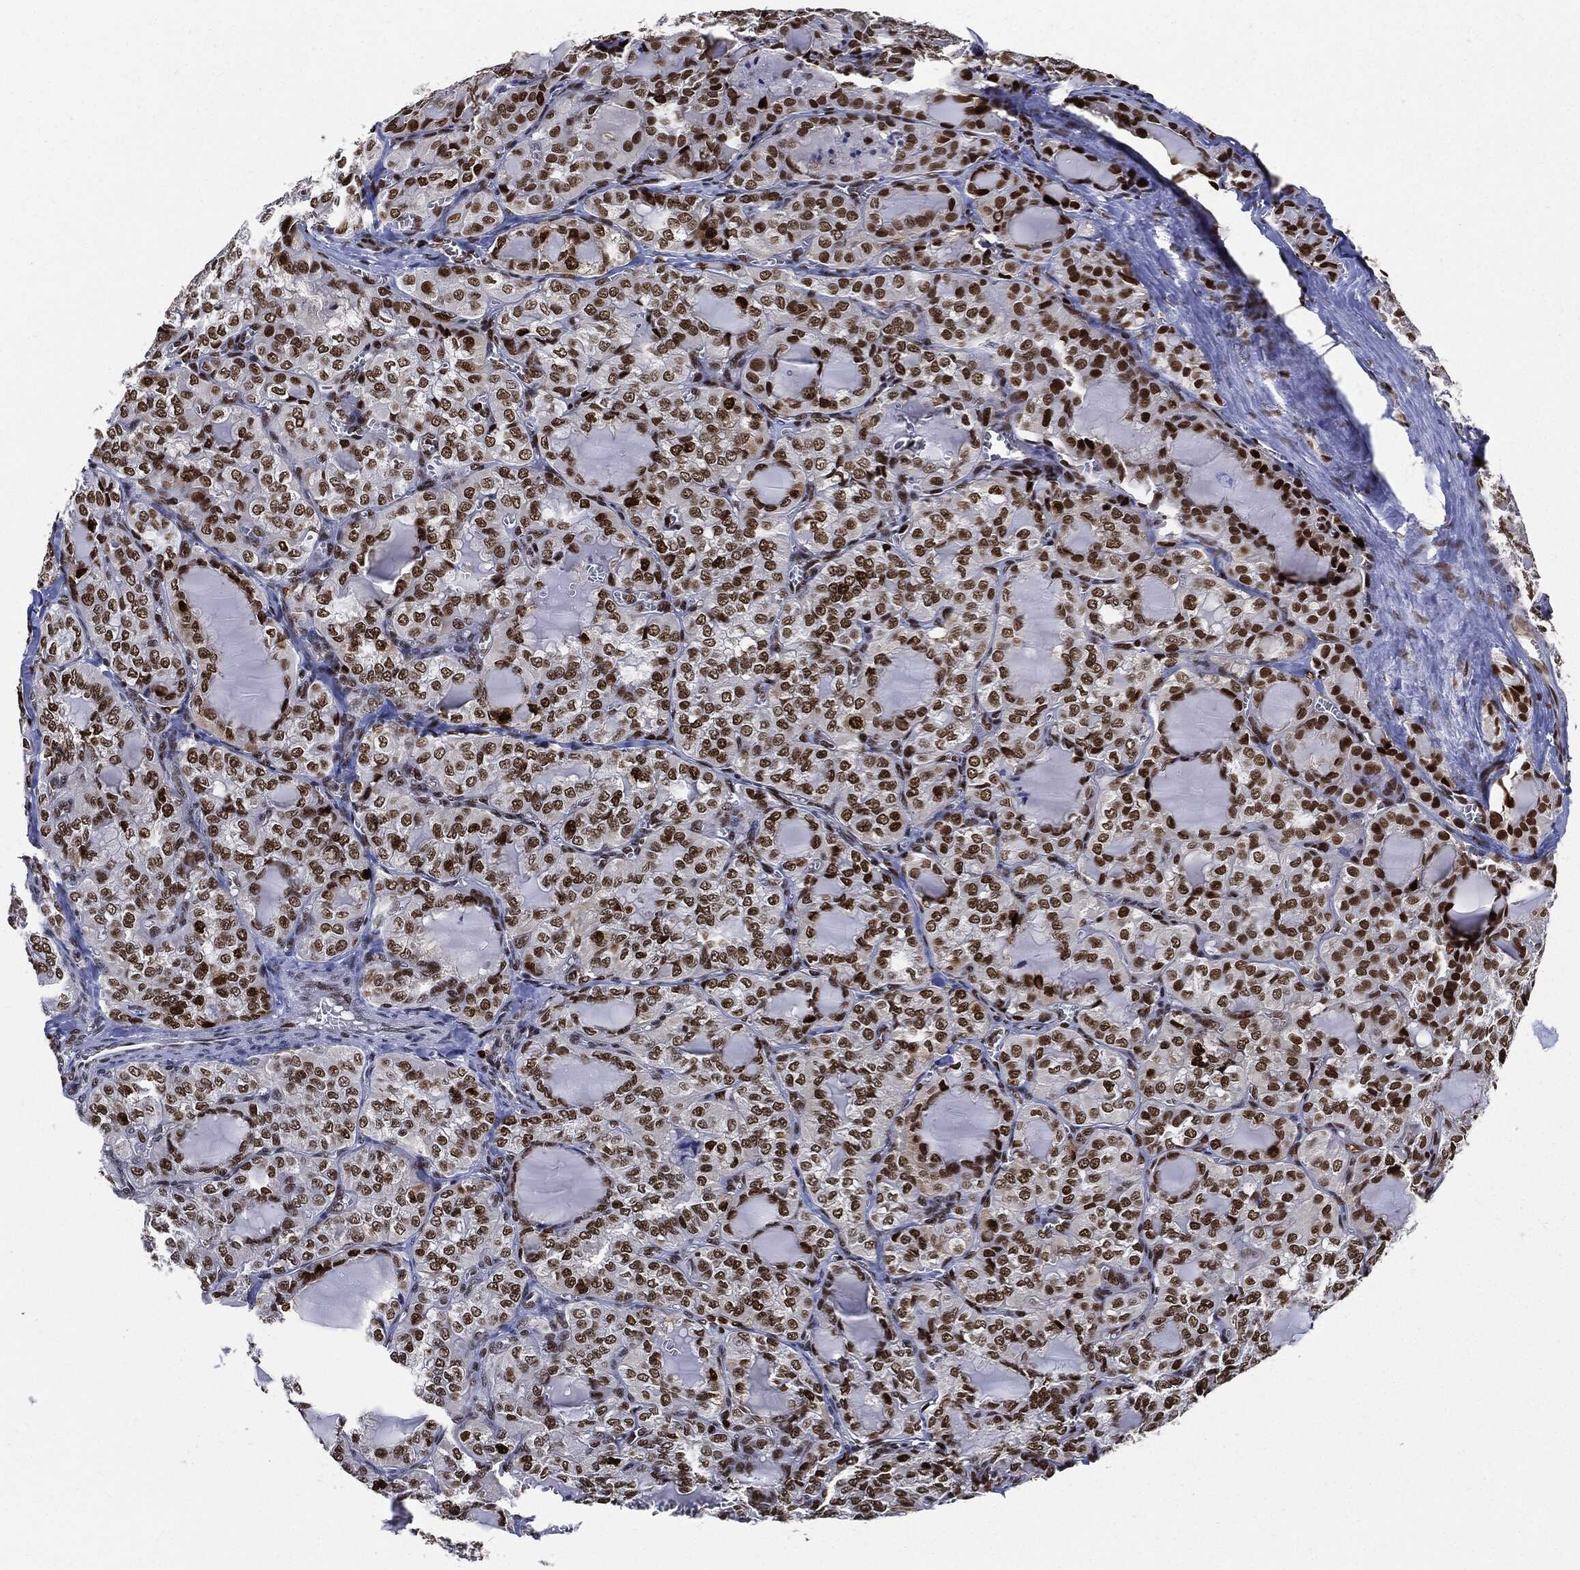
{"staining": {"intensity": "strong", "quantity": ">75%", "location": "nuclear"}, "tissue": "thyroid cancer", "cell_type": "Tumor cells", "image_type": "cancer", "snomed": [{"axis": "morphology", "description": "Papillary adenocarcinoma, NOS"}, {"axis": "topography", "description": "Thyroid gland"}], "caption": "Thyroid papillary adenocarcinoma stained for a protein (brown) reveals strong nuclear positive staining in approximately >75% of tumor cells.", "gene": "PCNA", "patient": {"sex": "female", "age": 41}}